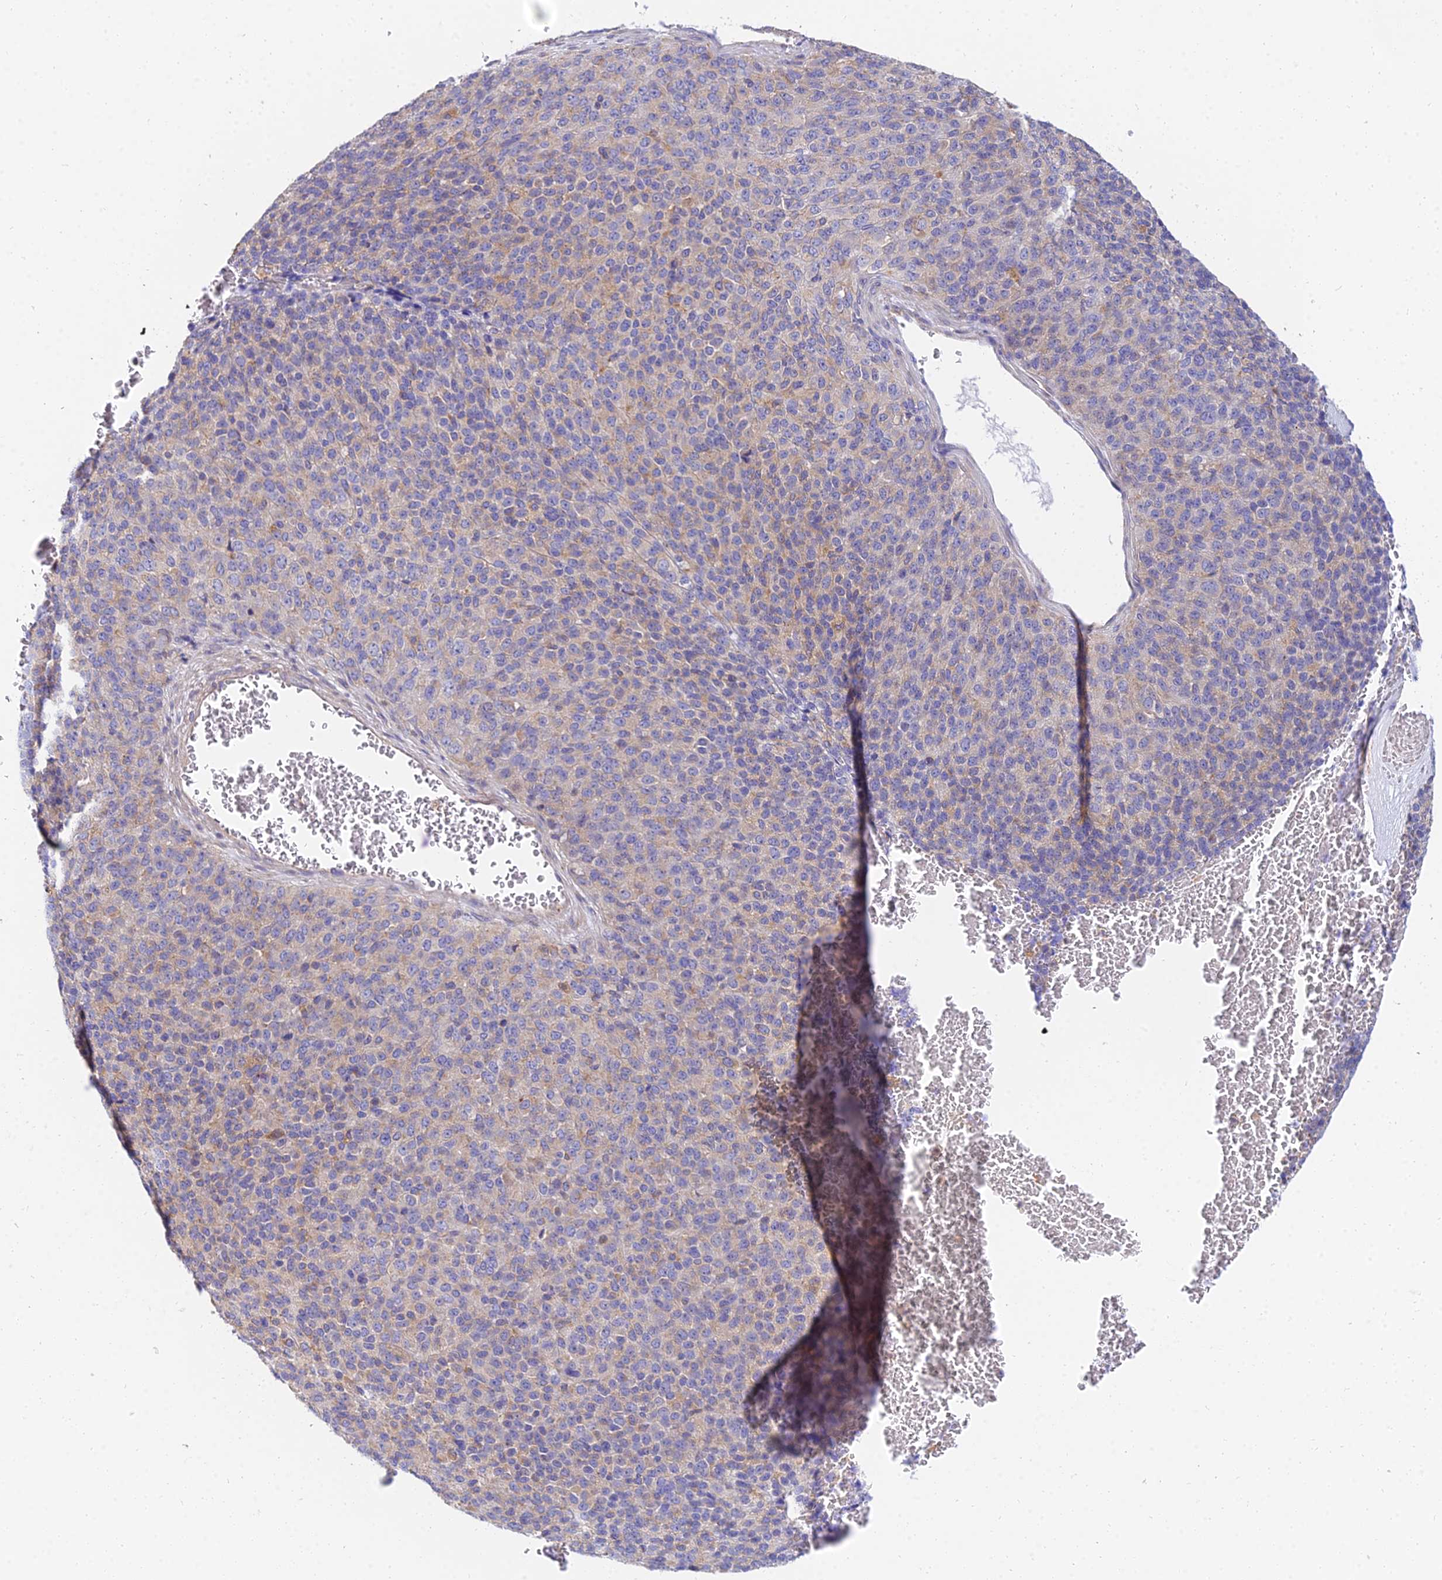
{"staining": {"intensity": "weak", "quantity": "25%-75%", "location": "cytoplasmic/membranous"}, "tissue": "melanoma", "cell_type": "Tumor cells", "image_type": "cancer", "snomed": [{"axis": "morphology", "description": "Malignant melanoma, Metastatic site"}, {"axis": "topography", "description": "Brain"}], "caption": "Brown immunohistochemical staining in melanoma shows weak cytoplasmic/membranous staining in approximately 25%-75% of tumor cells.", "gene": "ARL8B", "patient": {"sex": "female", "age": 56}}